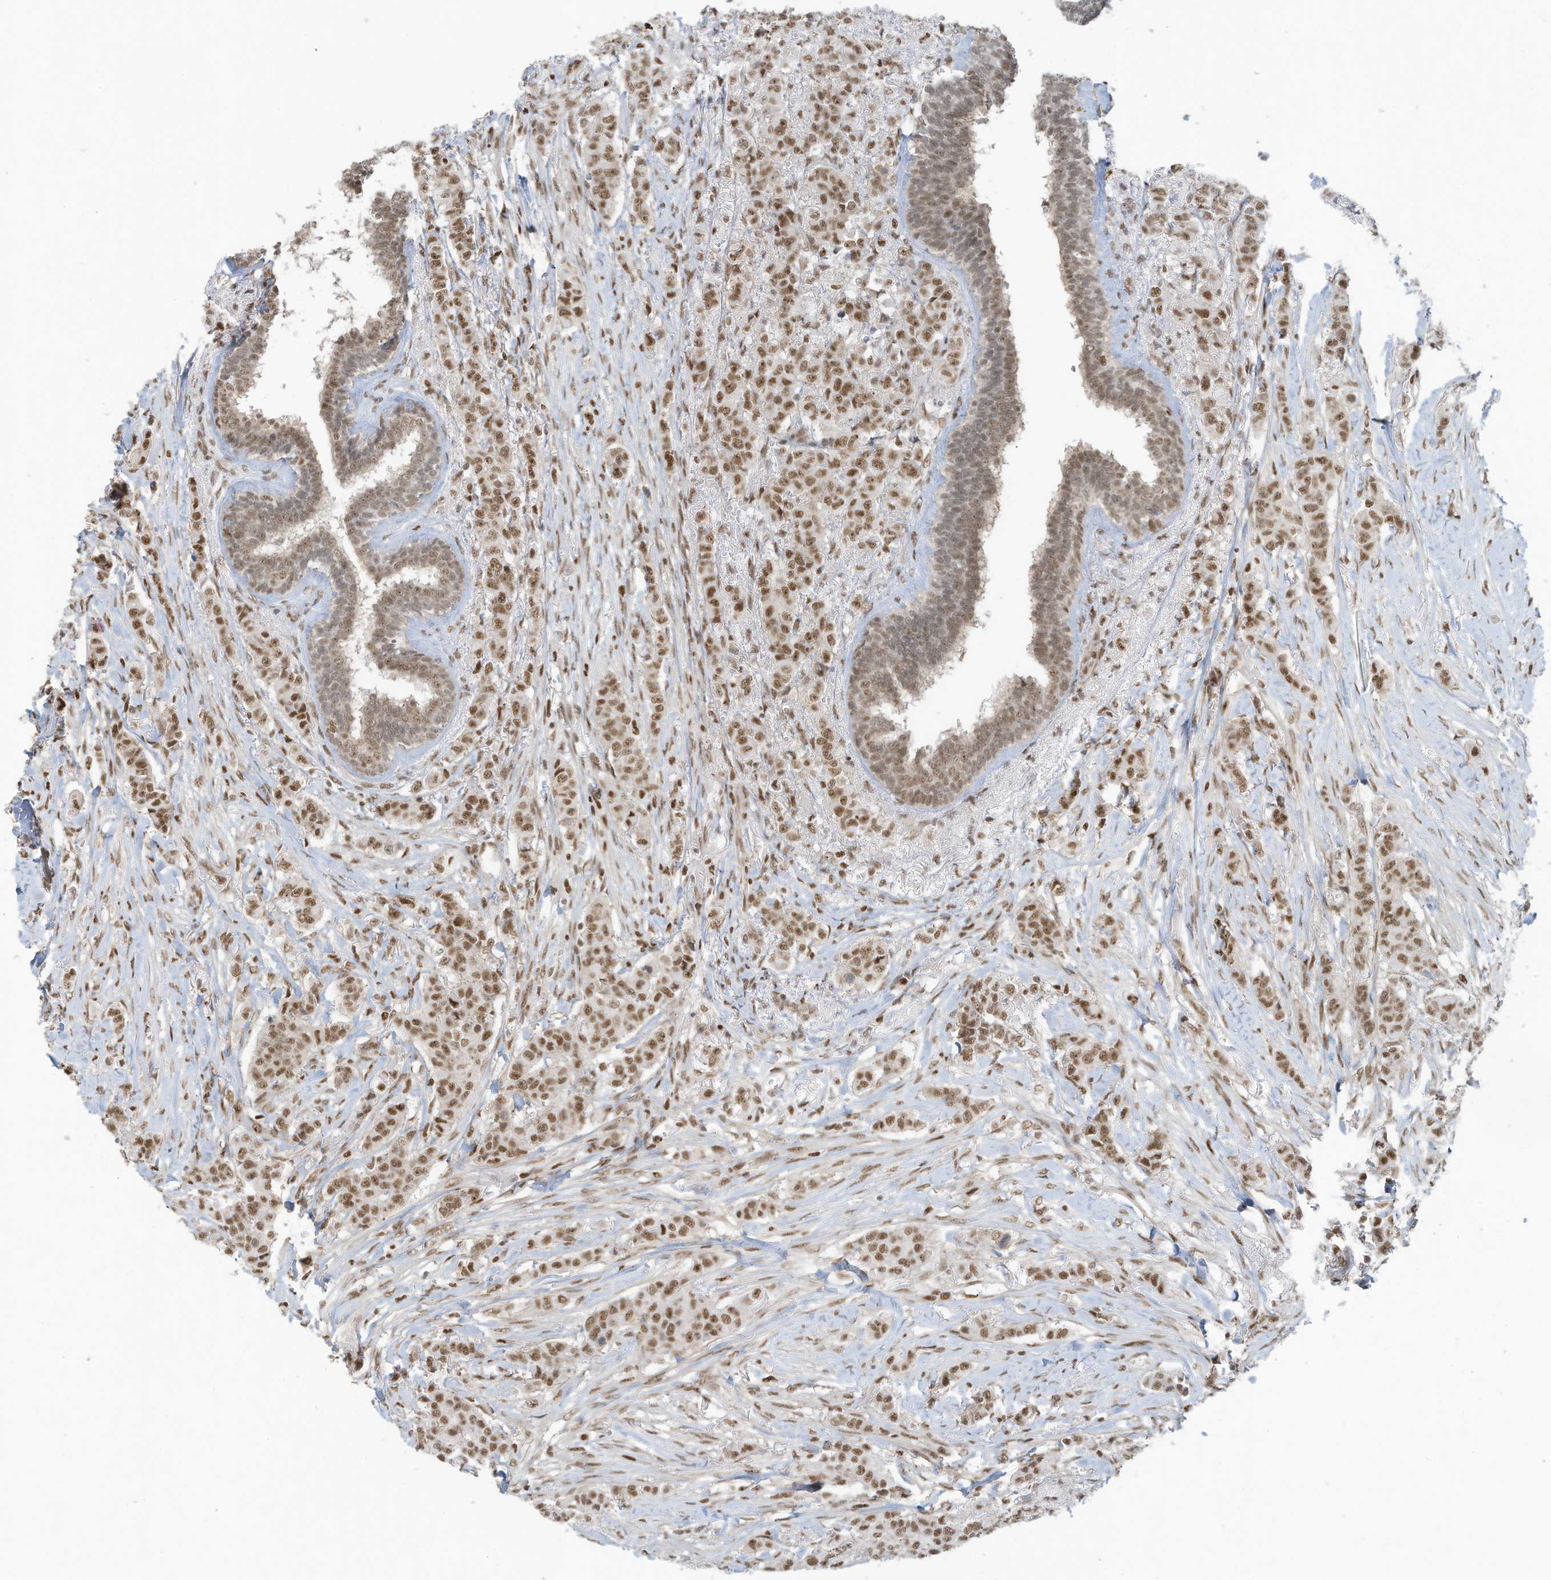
{"staining": {"intensity": "moderate", "quantity": ">75%", "location": "nuclear"}, "tissue": "breast cancer", "cell_type": "Tumor cells", "image_type": "cancer", "snomed": [{"axis": "morphology", "description": "Duct carcinoma"}, {"axis": "topography", "description": "Breast"}], "caption": "Tumor cells display moderate nuclear expression in about >75% of cells in infiltrating ductal carcinoma (breast).", "gene": "DBR1", "patient": {"sex": "female", "age": 40}}